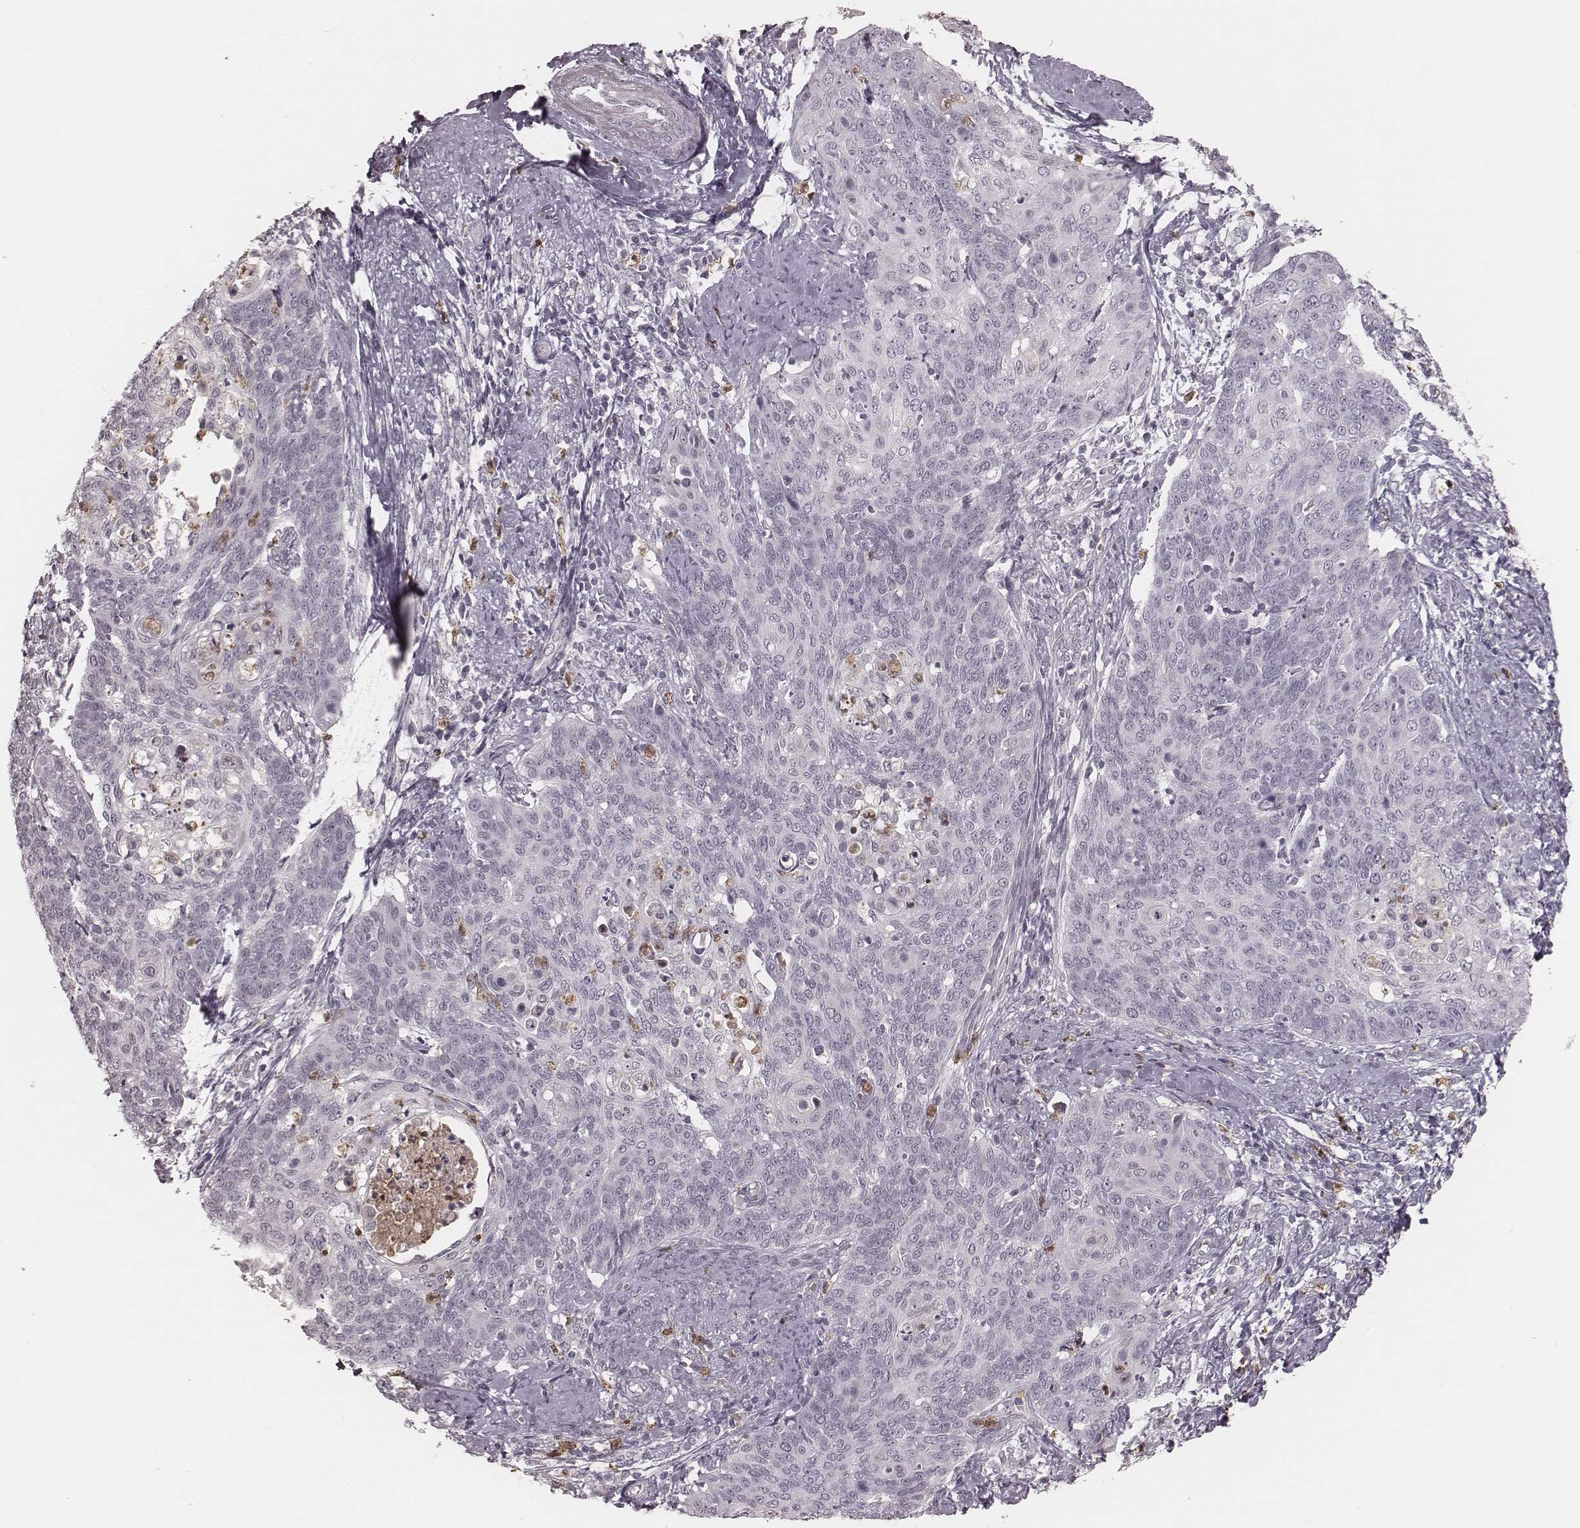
{"staining": {"intensity": "negative", "quantity": "none", "location": "none"}, "tissue": "cervical cancer", "cell_type": "Tumor cells", "image_type": "cancer", "snomed": [{"axis": "morphology", "description": "Normal tissue, NOS"}, {"axis": "morphology", "description": "Squamous cell carcinoma, NOS"}, {"axis": "topography", "description": "Cervix"}], "caption": "Photomicrograph shows no protein positivity in tumor cells of squamous cell carcinoma (cervical) tissue.", "gene": "KITLG", "patient": {"sex": "female", "age": 39}}